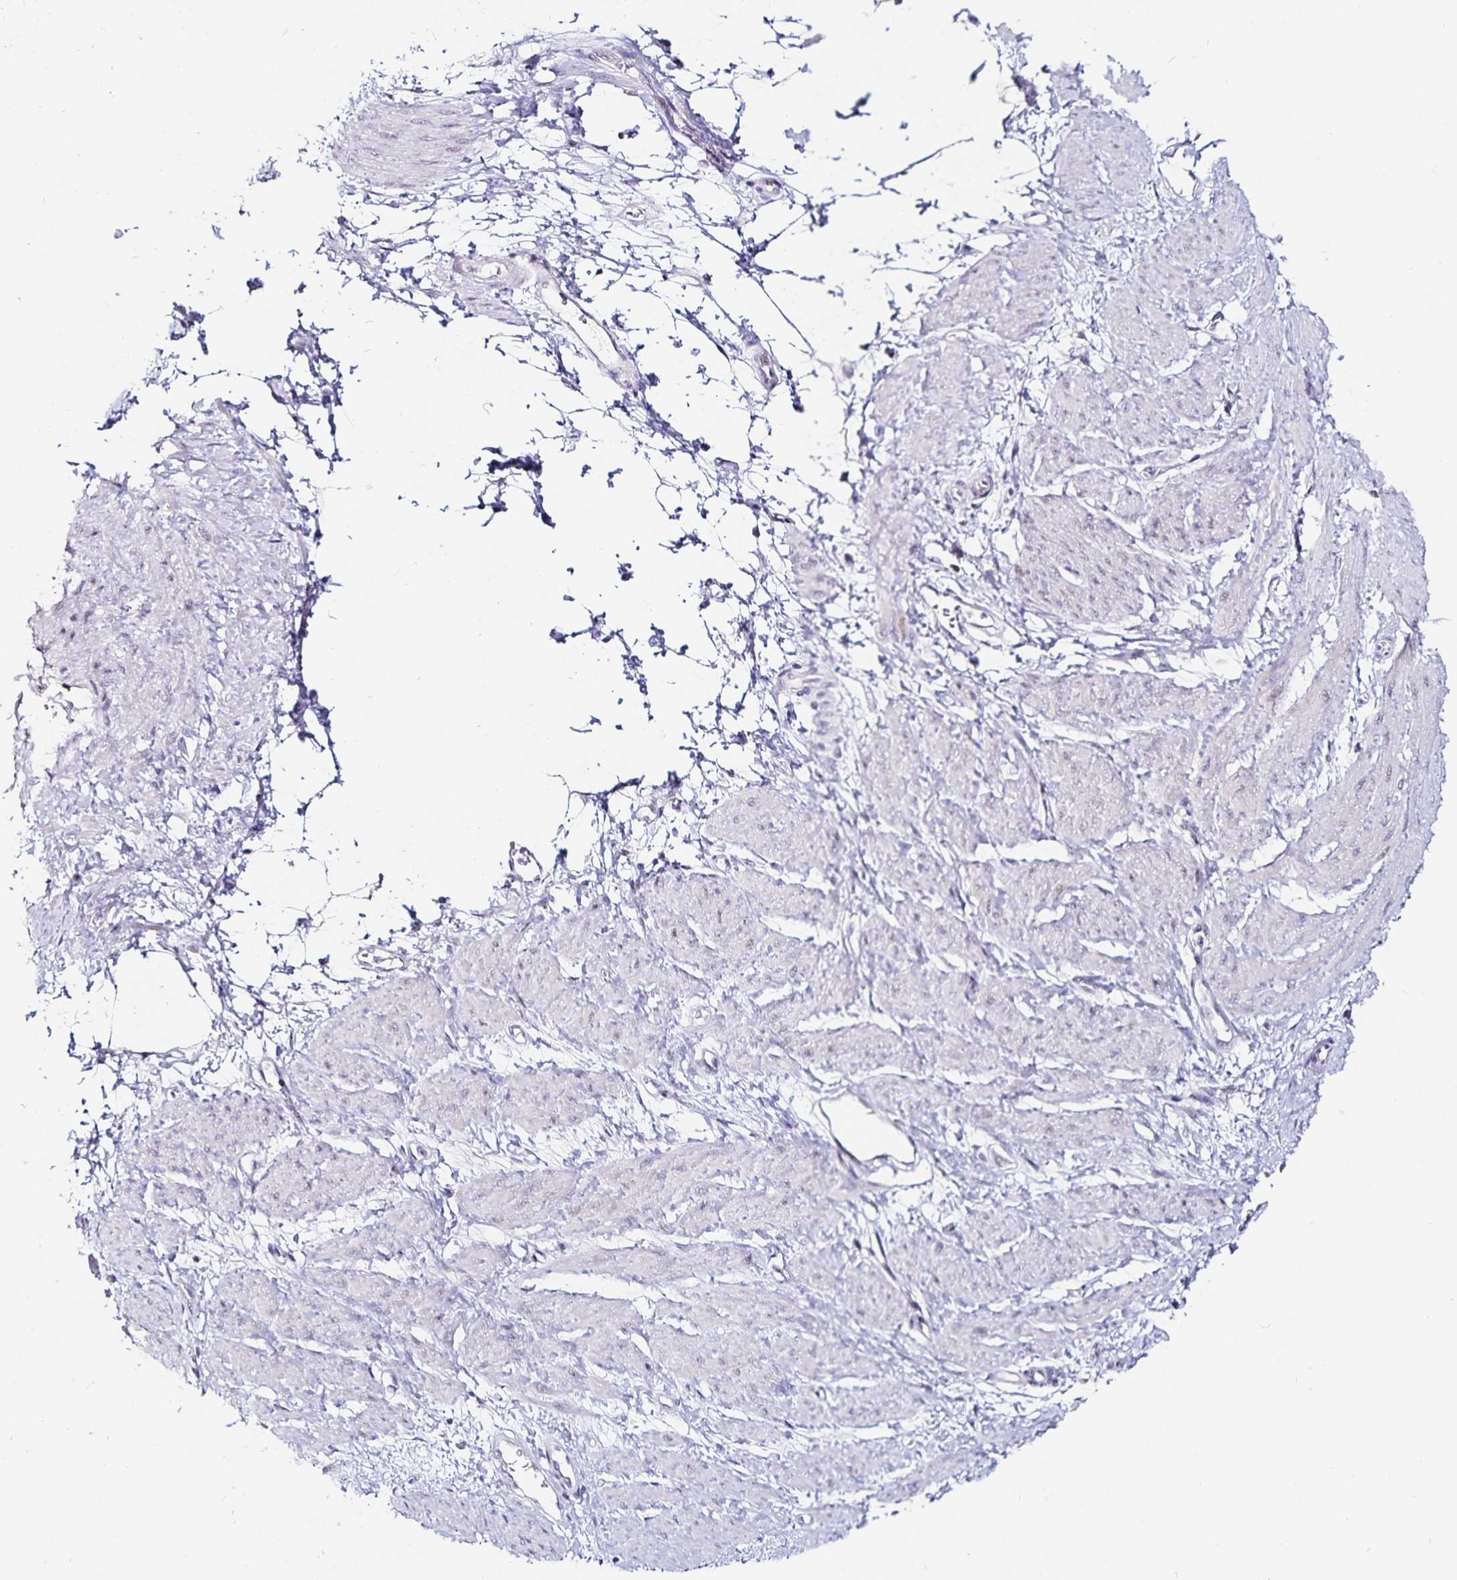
{"staining": {"intensity": "negative", "quantity": "none", "location": "none"}, "tissue": "smooth muscle", "cell_type": "Smooth muscle cells", "image_type": "normal", "snomed": [{"axis": "morphology", "description": "Normal tissue, NOS"}, {"axis": "topography", "description": "Smooth muscle"}, {"axis": "topography", "description": "Uterus"}], "caption": "DAB immunohistochemical staining of benign human smooth muscle displays no significant expression in smooth muscle cells. (Brightfield microscopy of DAB immunohistochemistry at high magnification).", "gene": "ANLN", "patient": {"sex": "female", "age": 39}}